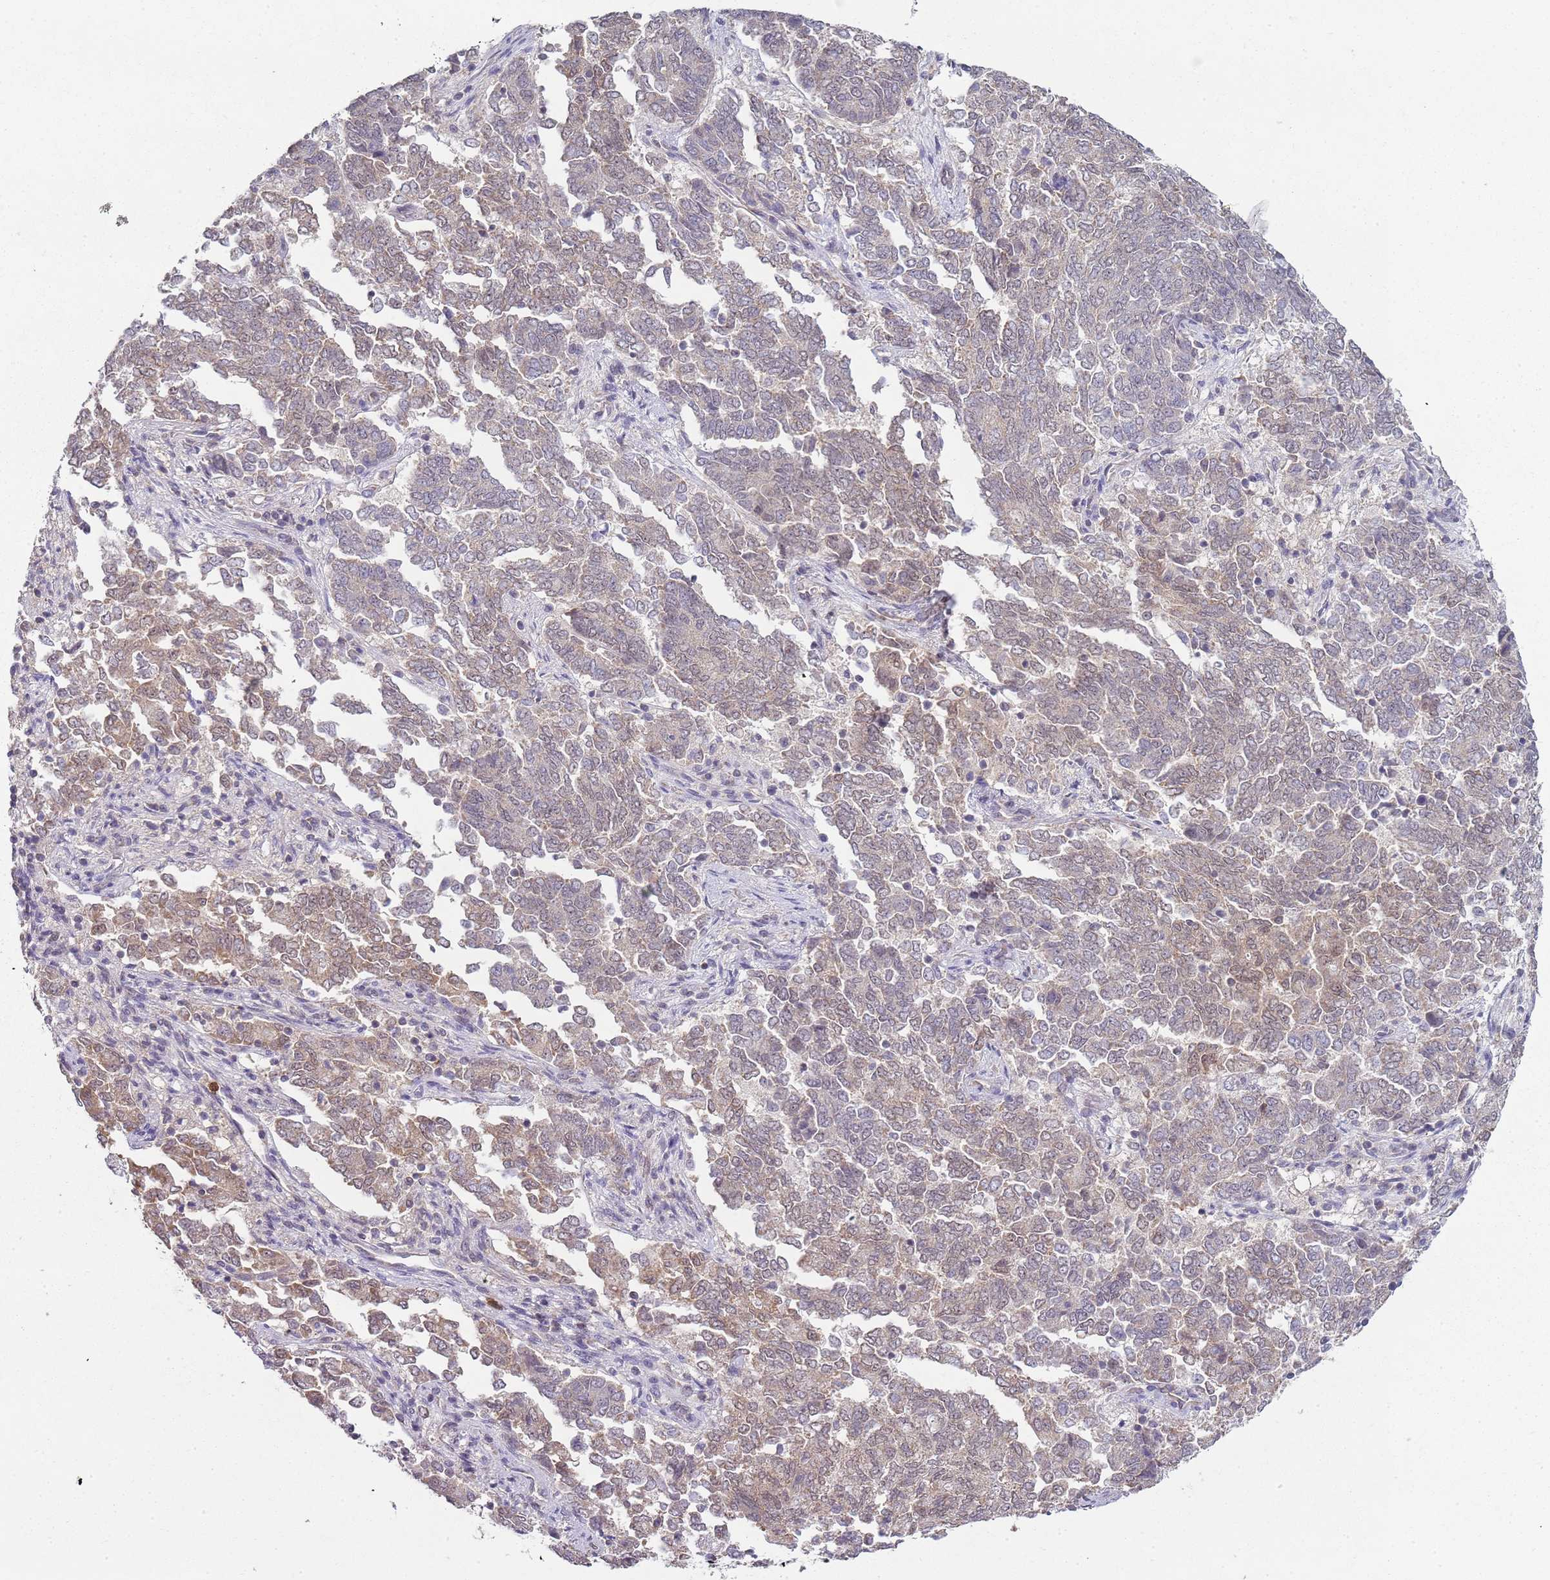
{"staining": {"intensity": "weak", "quantity": "<25%", "location": "nuclear"}, "tissue": "endometrial cancer", "cell_type": "Tumor cells", "image_type": "cancer", "snomed": [{"axis": "morphology", "description": "Adenocarcinoma, NOS"}, {"axis": "topography", "description": "Endometrium"}], "caption": "Endometrial cancer was stained to show a protein in brown. There is no significant positivity in tumor cells. (Brightfield microscopy of DAB (3,3'-diaminobenzidine) IHC at high magnification).", "gene": "SMARCAL1", "patient": {"sex": "female", "age": 80}}